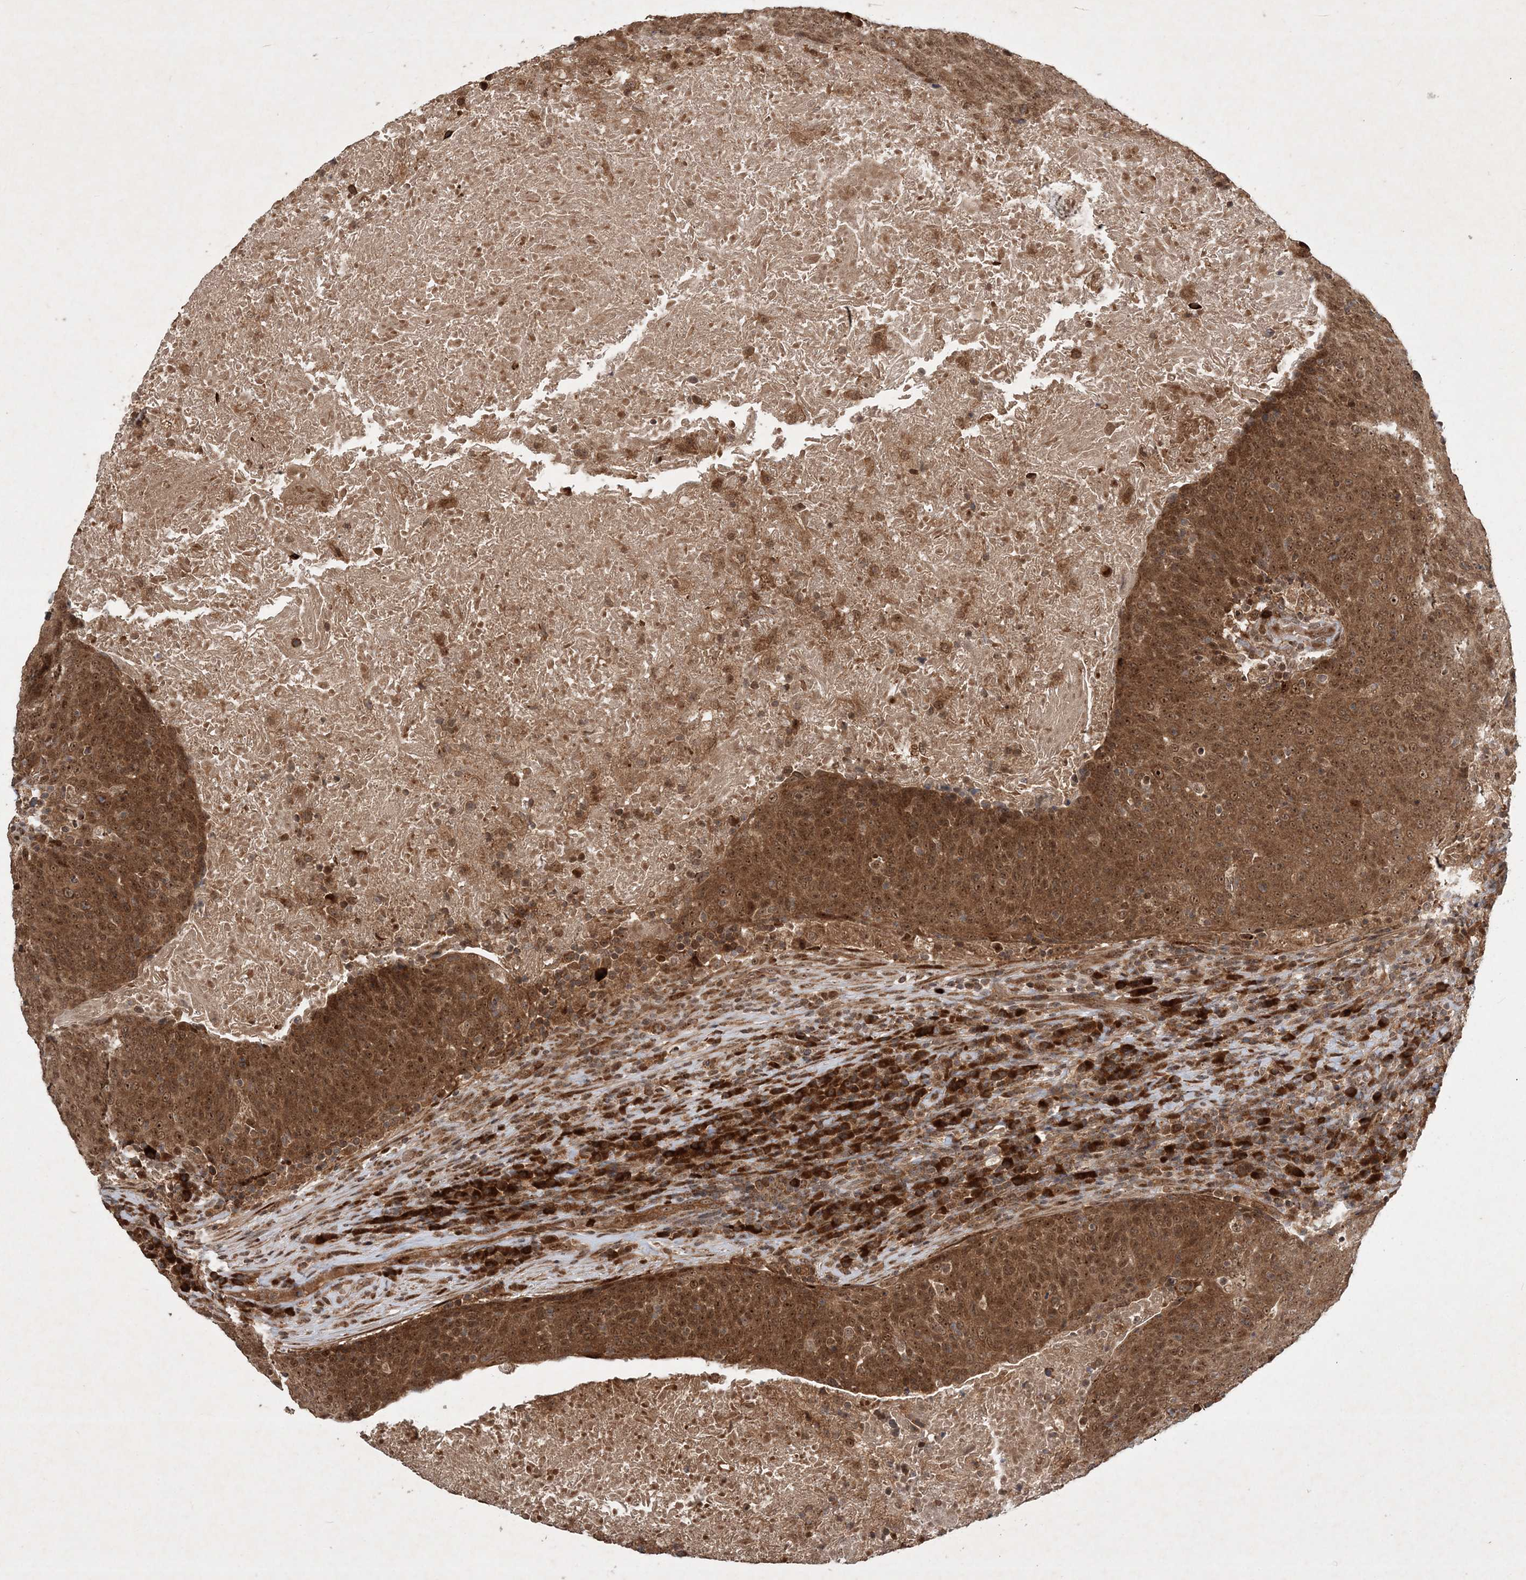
{"staining": {"intensity": "moderate", "quantity": ">75%", "location": "cytoplasmic/membranous,nuclear"}, "tissue": "head and neck cancer", "cell_type": "Tumor cells", "image_type": "cancer", "snomed": [{"axis": "morphology", "description": "Squamous cell carcinoma, NOS"}, {"axis": "morphology", "description": "Squamous cell carcinoma, metastatic, NOS"}, {"axis": "topography", "description": "Lymph node"}, {"axis": "topography", "description": "Head-Neck"}], "caption": "This histopathology image shows immunohistochemistry staining of human head and neck cancer (metastatic squamous cell carcinoma), with medium moderate cytoplasmic/membranous and nuclear staining in about >75% of tumor cells.", "gene": "UBR3", "patient": {"sex": "male", "age": 62}}